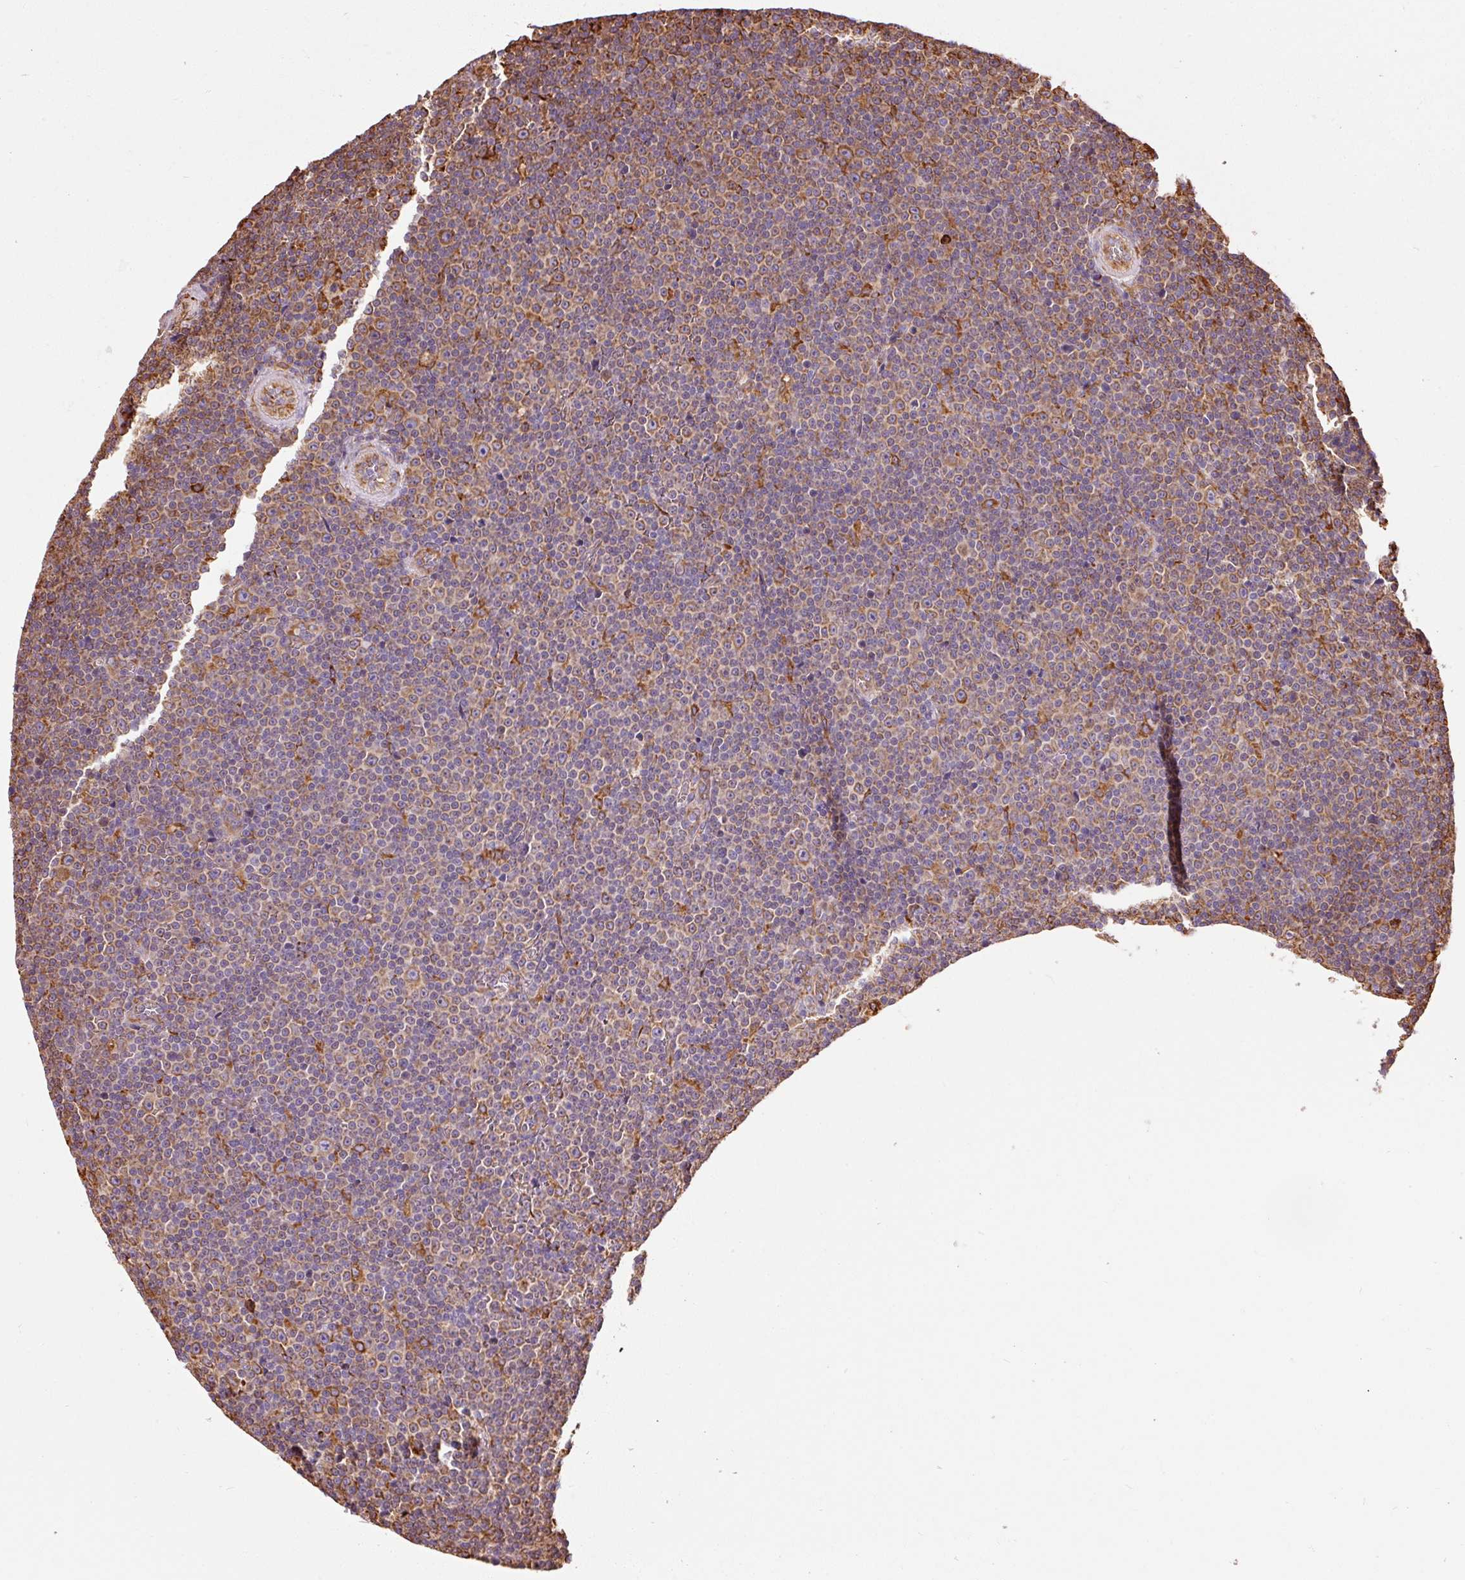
{"staining": {"intensity": "moderate", "quantity": "25%-75%", "location": "cytoplasmic/membranous"}, "tissue": "lymphoma", "cell_type": "Tumor cells", "image_type": "cancer", "snomed": [{"axis": "morphology", "description": "Malignant lymphoma, non-Hodgkin's type, Low grade"}, {"axis": "topography", "description": "Lymph node"}], "caption": "Lymphoma tissue reveals moderate cytoplasmic/membranous expression in about 25%-75% of tumor cells (brown staining indicates protein expression, while blue staining denotes nuclei).", "gene": "KLC1", "patient": {"sex": "female", "age": 67}}